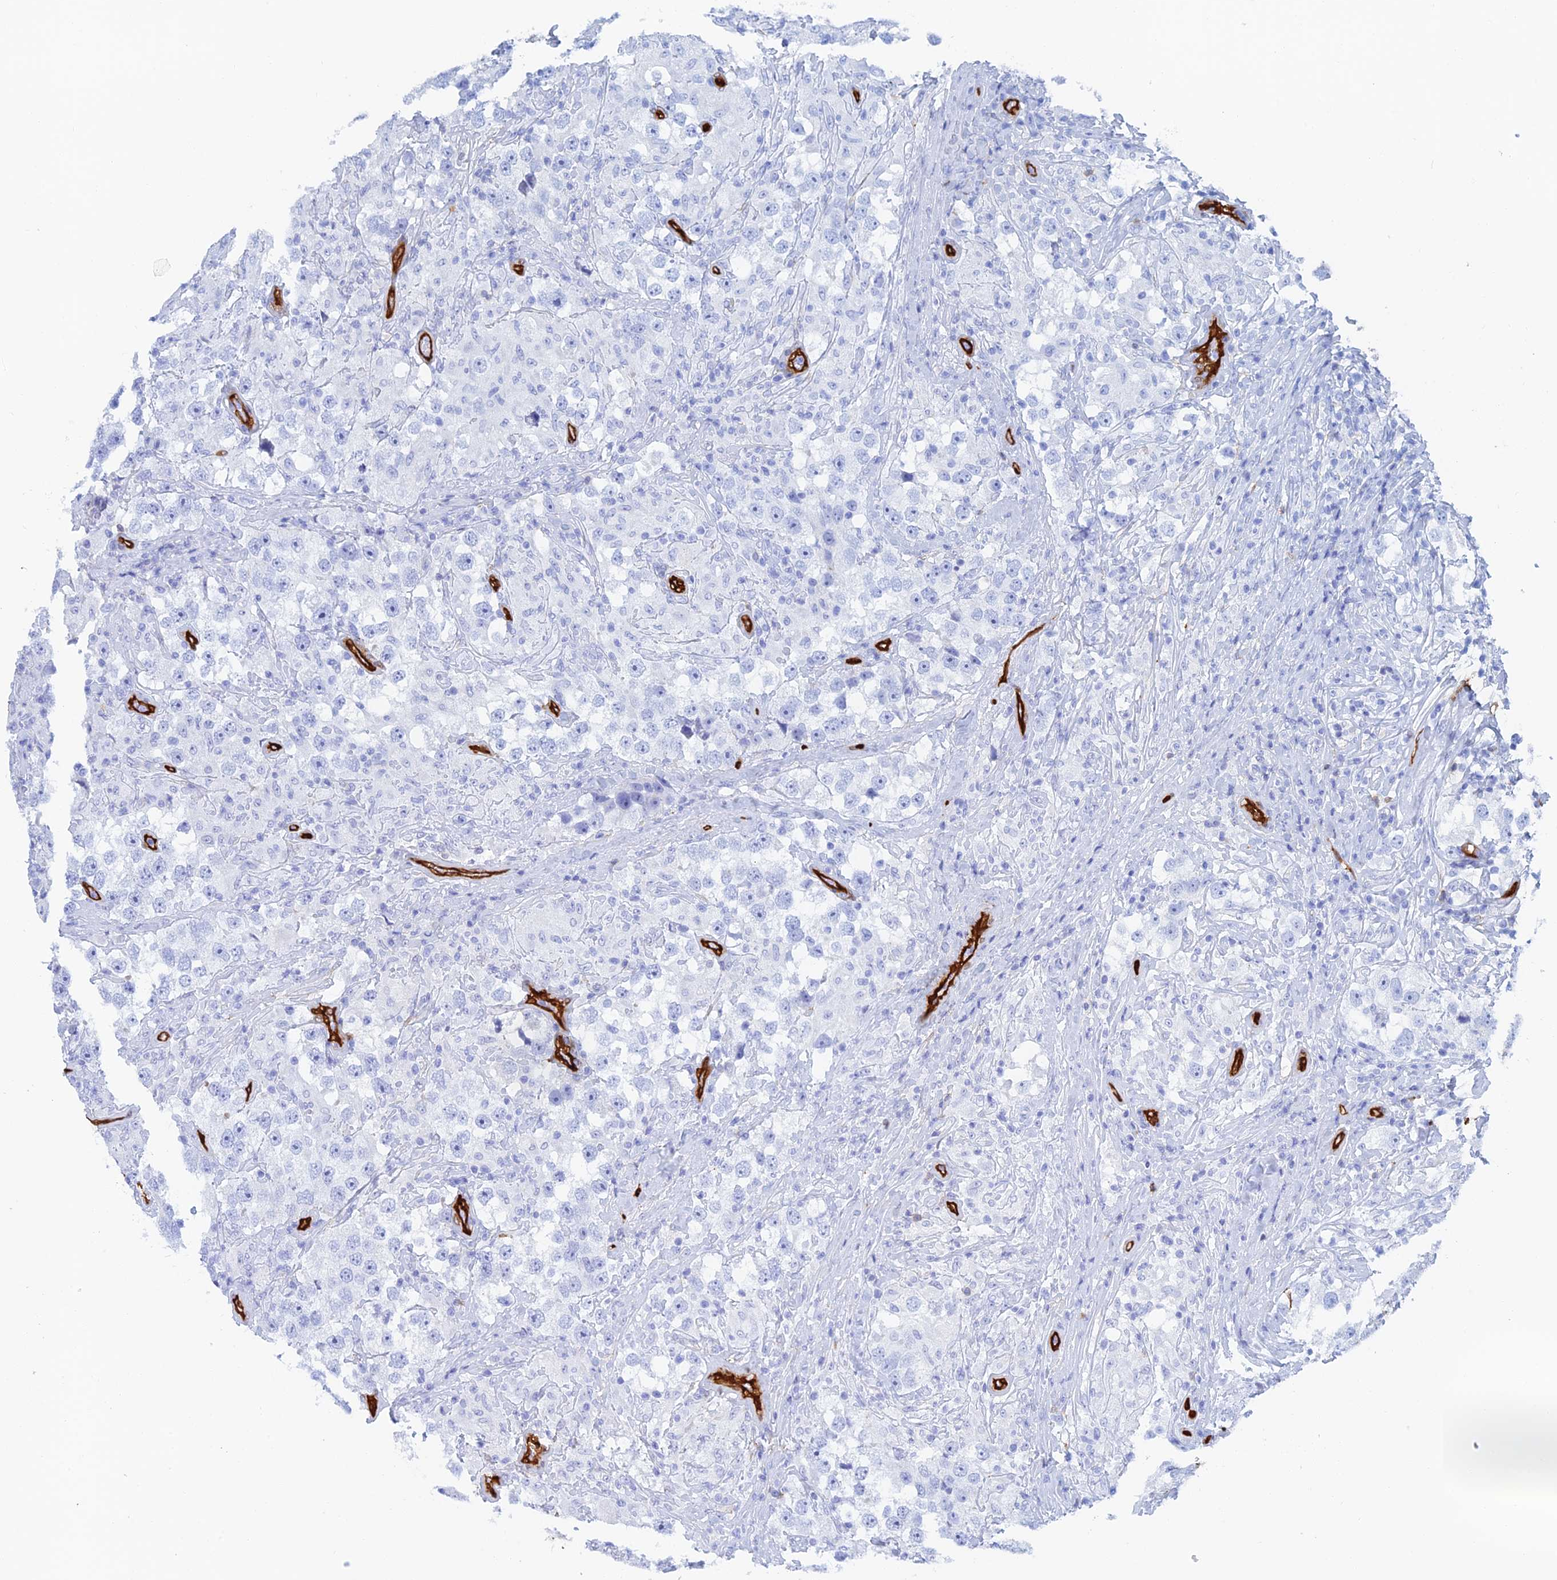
{"staining": {"intensity": "negative", "quantity": "none", "location": "none"}, "tissue": "testis cancer", "cell_type": "Tumor cells", "image_type": "cancer", "snomed": [{"axis": "morphology", "description": "Seminoma, NOS"}, {"axis": "topography", "description": "Testis"}], "caption": "Seminoma (testis) was stained to show a protein in brown. There is no significant staining in tumor cells. The staining is performed using DAB brown chromogen with nuclei counter-stained in using hematoxylin.", "gene": "CRIP2", "patient": {"sex": "male", "age": 46}}